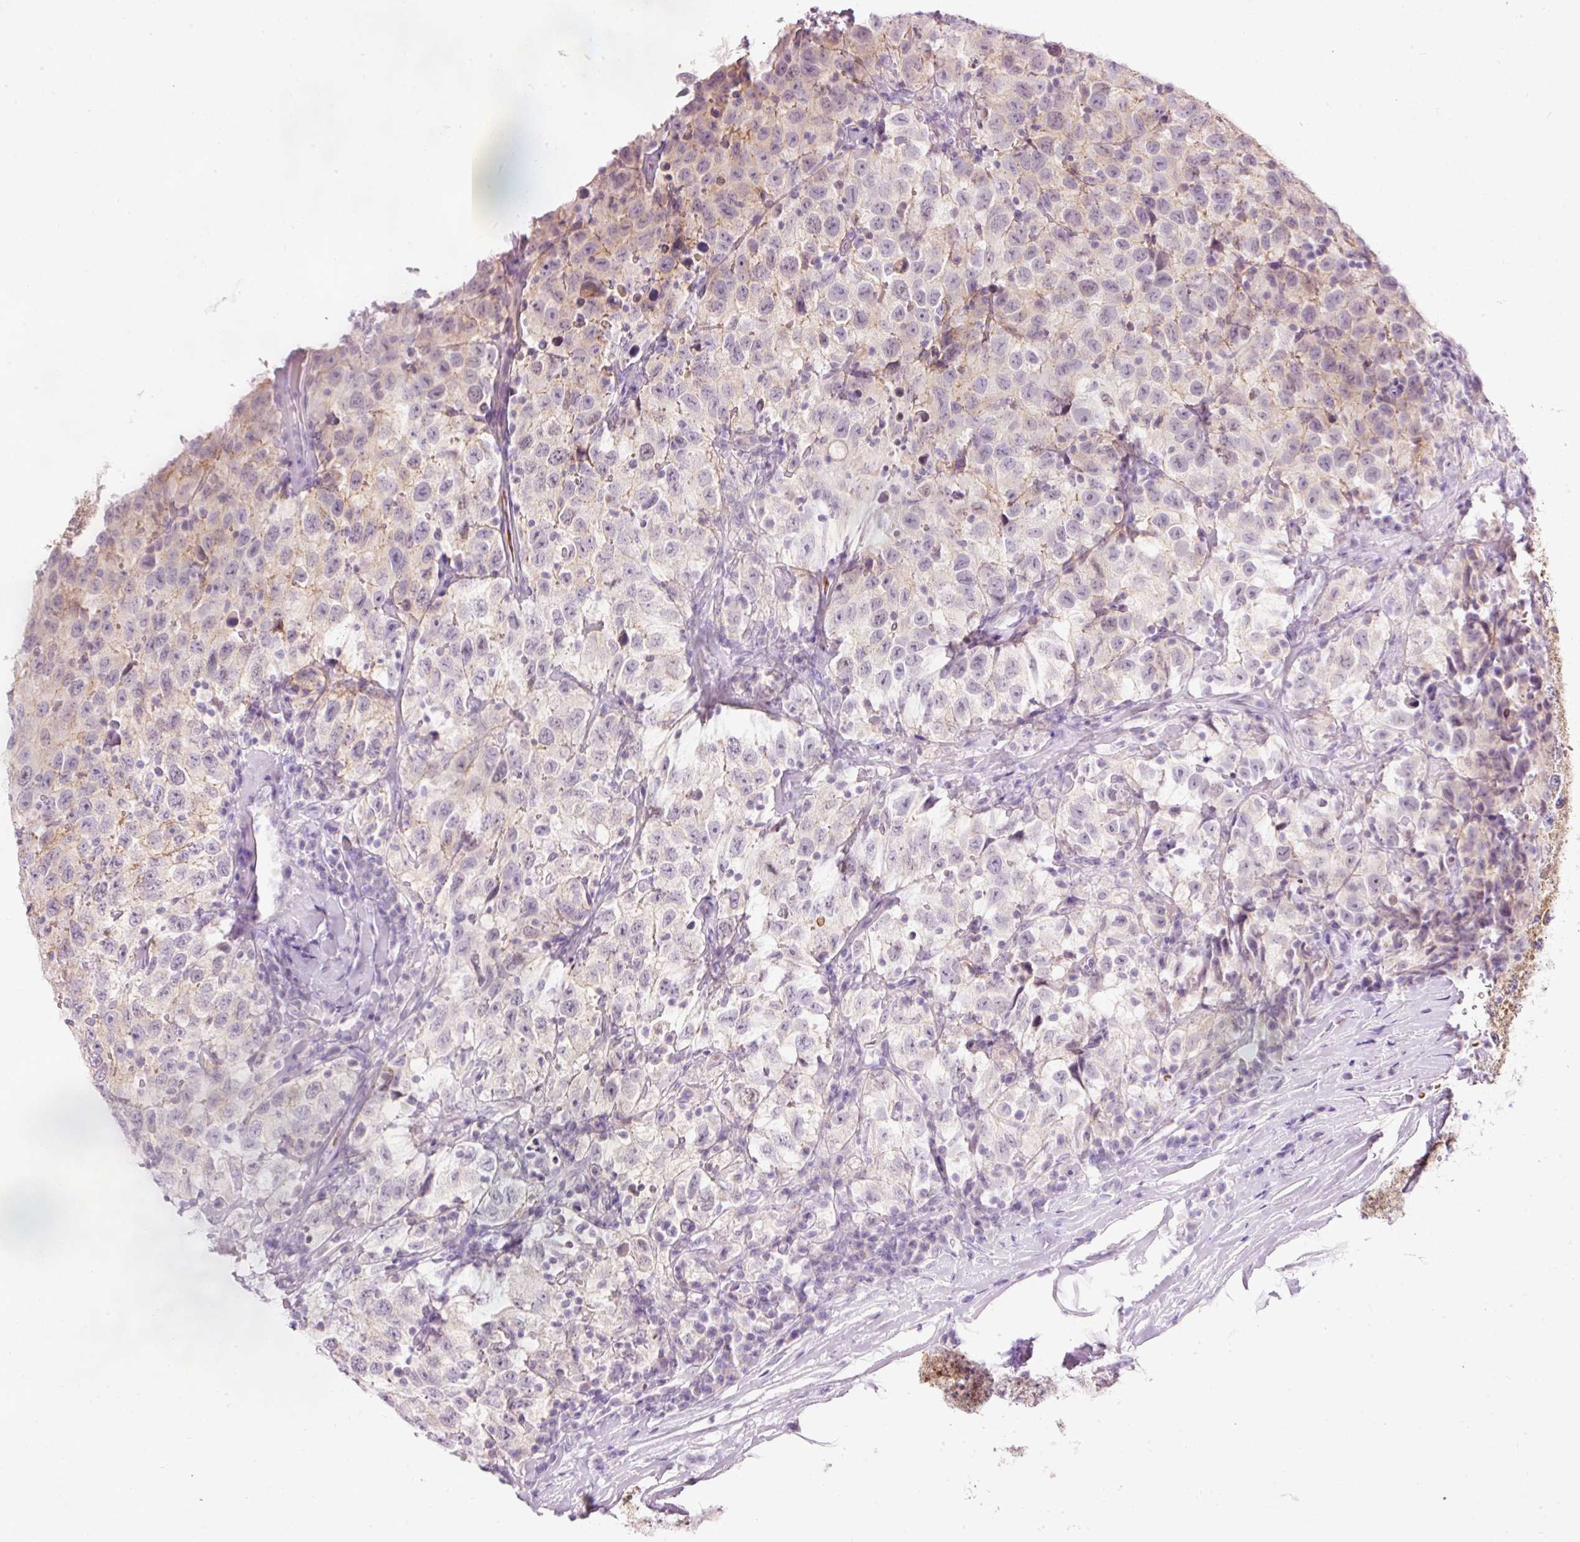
{"staining": {"intensity": "negative", "quantity": "none", "location": "none"}, "tissue": "testis cancer", "cell_type": "Tumor cells", "image_type": "cancer", "snomed": [{"axis": "morphology", "description": "Seminoma, NOS"}, {"axis": "topography", "description": "Testis"}], "caption": "This histopathology image is of seminoma (testis) stained with IHC to label a protein in brown with the nuclei are counter-stained blue. There is no positivity in tumor cells. The staining was performed using DAB (3,3'-diaminobenzidine) to visualize the protein expression in brown, while the nuclei were stained in blue with hematoxylin (Magnification: 20x).", "gene": "DHRS11", "patient": {"sex": "male", "age": 41}}